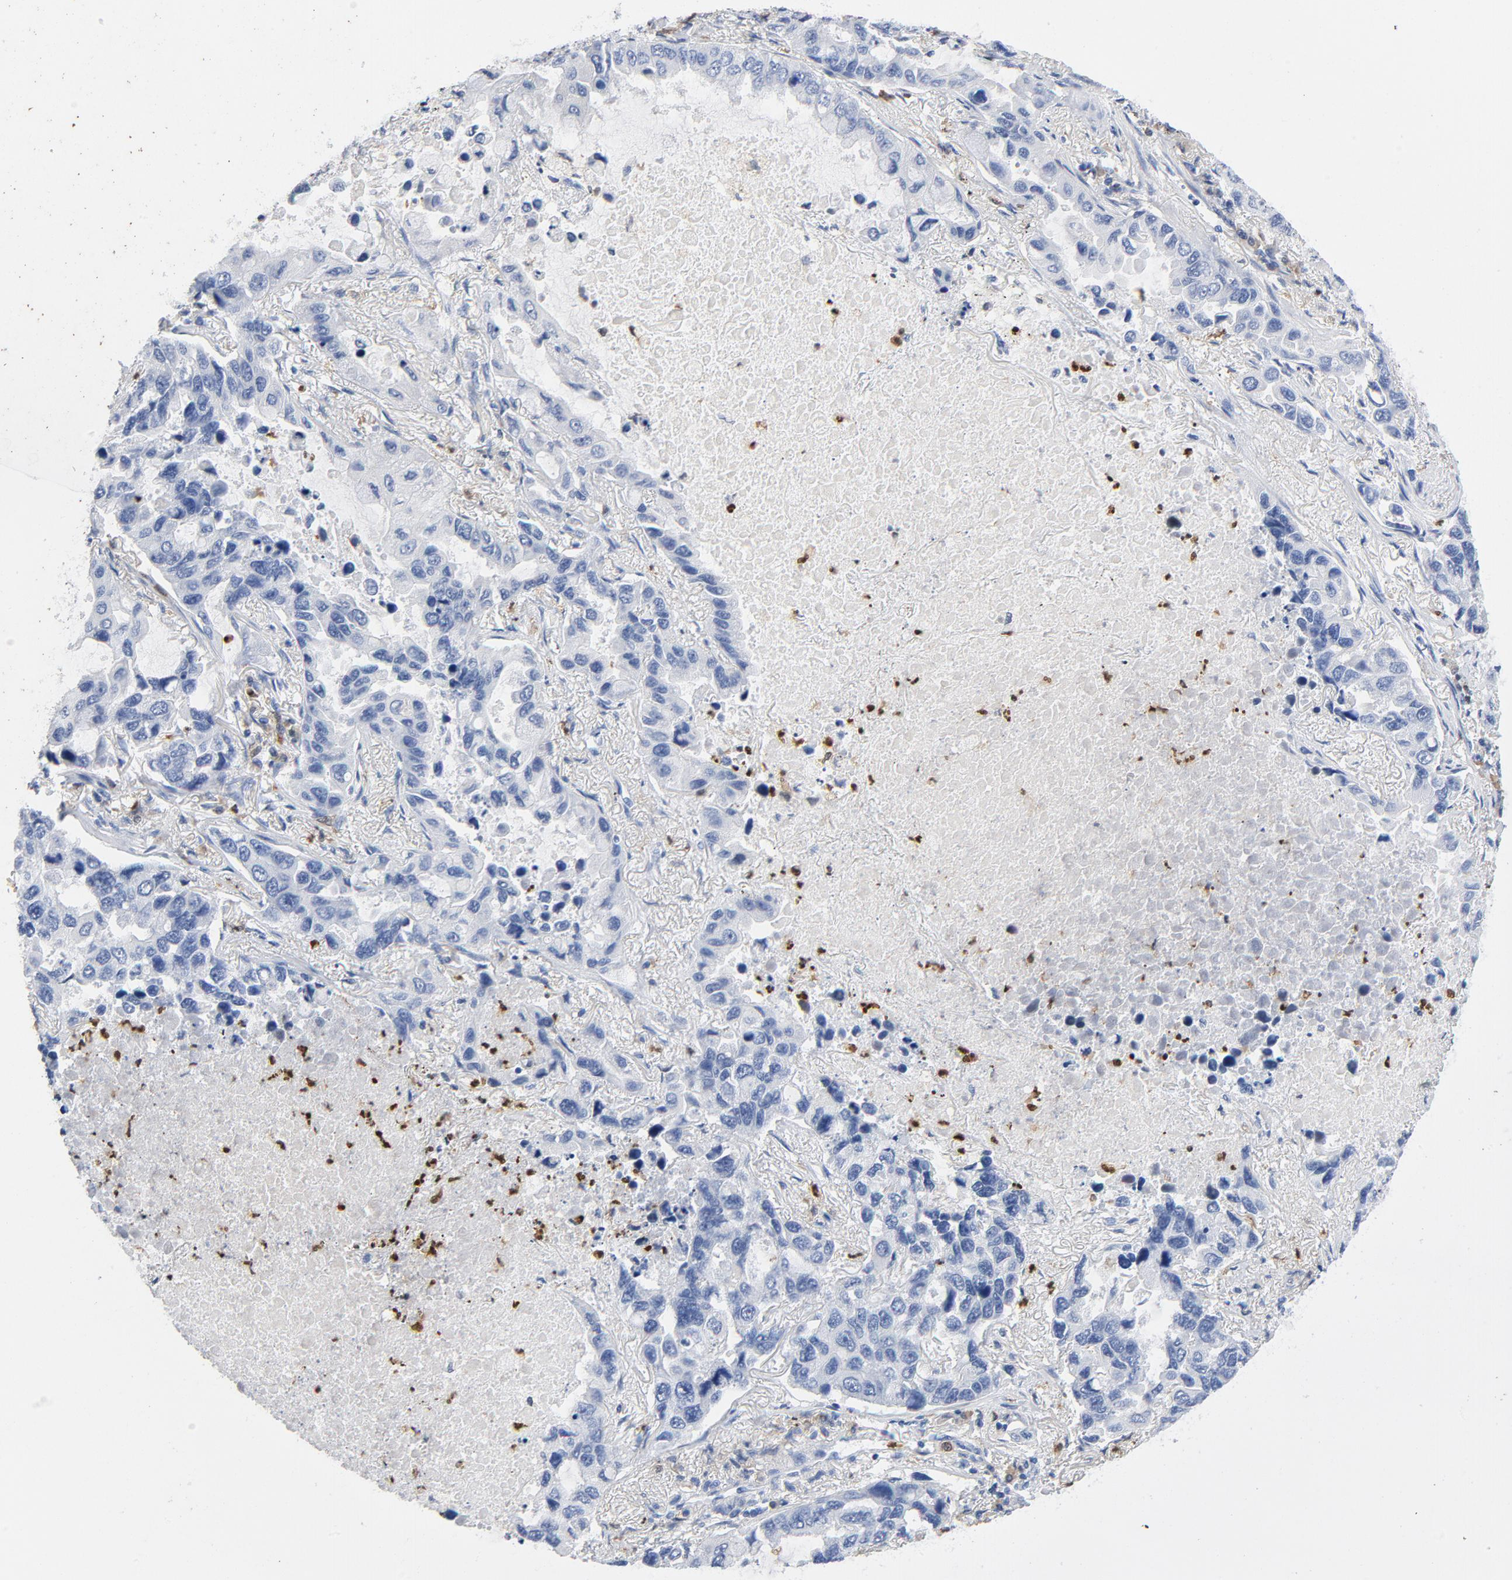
{"staining": {"intensity": "negative", "quantity": "none", "location": "none"}, "tissue": "lung cancer", "cell_type": "Tumor cells", "image_type": "cancer", "snomed": [{"axis": "morphology", "description": "Adenocarcinoma, NOS"}, {"axis": "topography", "description": "Lung"}], "caption": "IHC of adenocarcinoma (lung) reveals no expression in tumor cells.", "gene": "NCF1", "patient": {"sex": "male", "age": 64}}